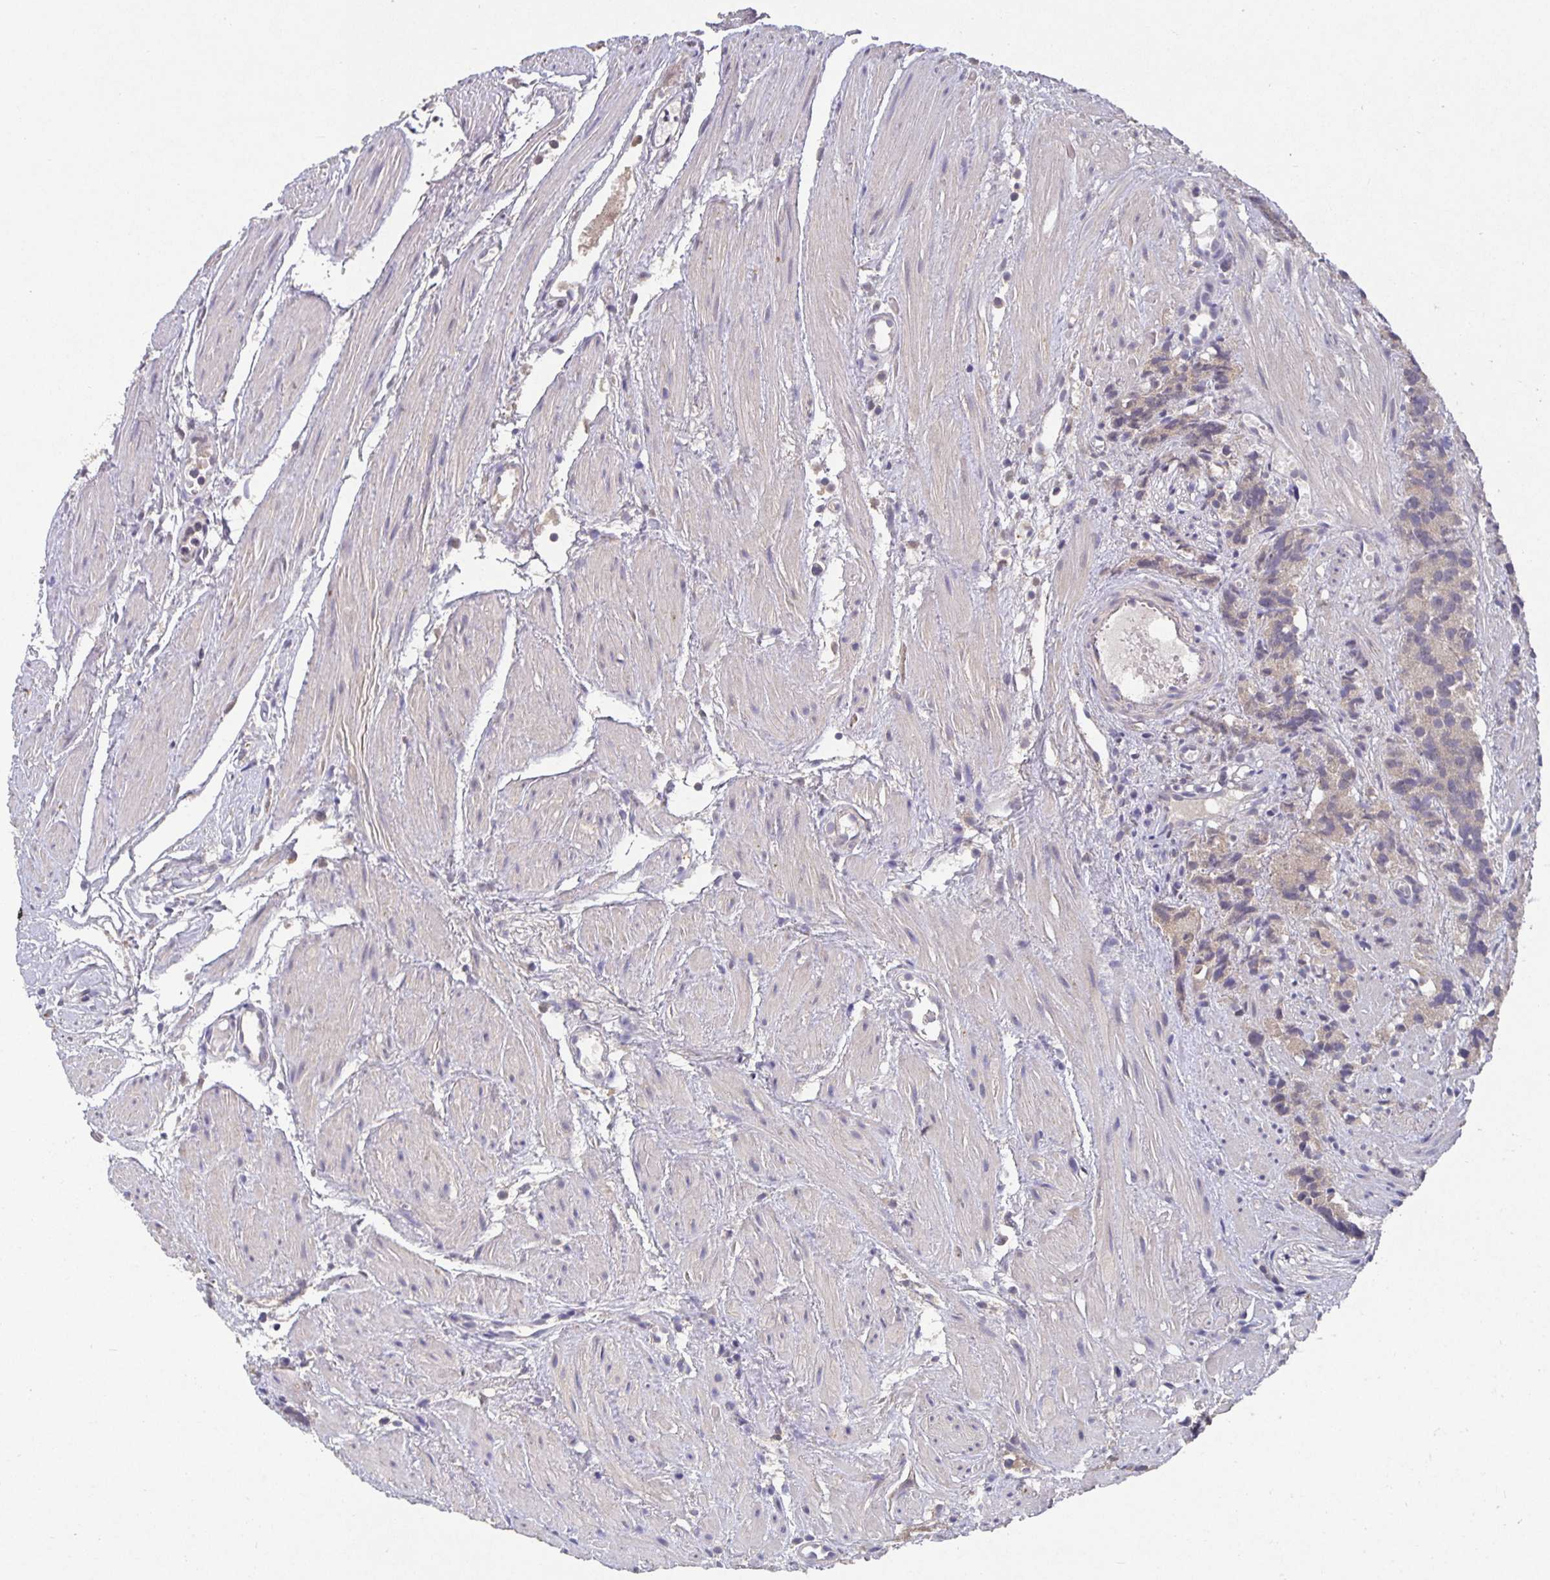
{"staining": {"intensity": "negative", "quantity": "none", "location": "none"}, "tissue": "prostate cancer", "cell_type": "Tumor cells", "image_type": "cancer", "snomed": [{"axis": "morphology", "description": "Adenocarcinoma, High grade"}, {"axis": "topography", "description": "Prostate"}], "caption": "A histopathology image of human prostate high-grade adenocarcinoma is negative for staining in tumor cells.", "gene": "HEPN1", "patient": {"sex": "male", "age": 68}}